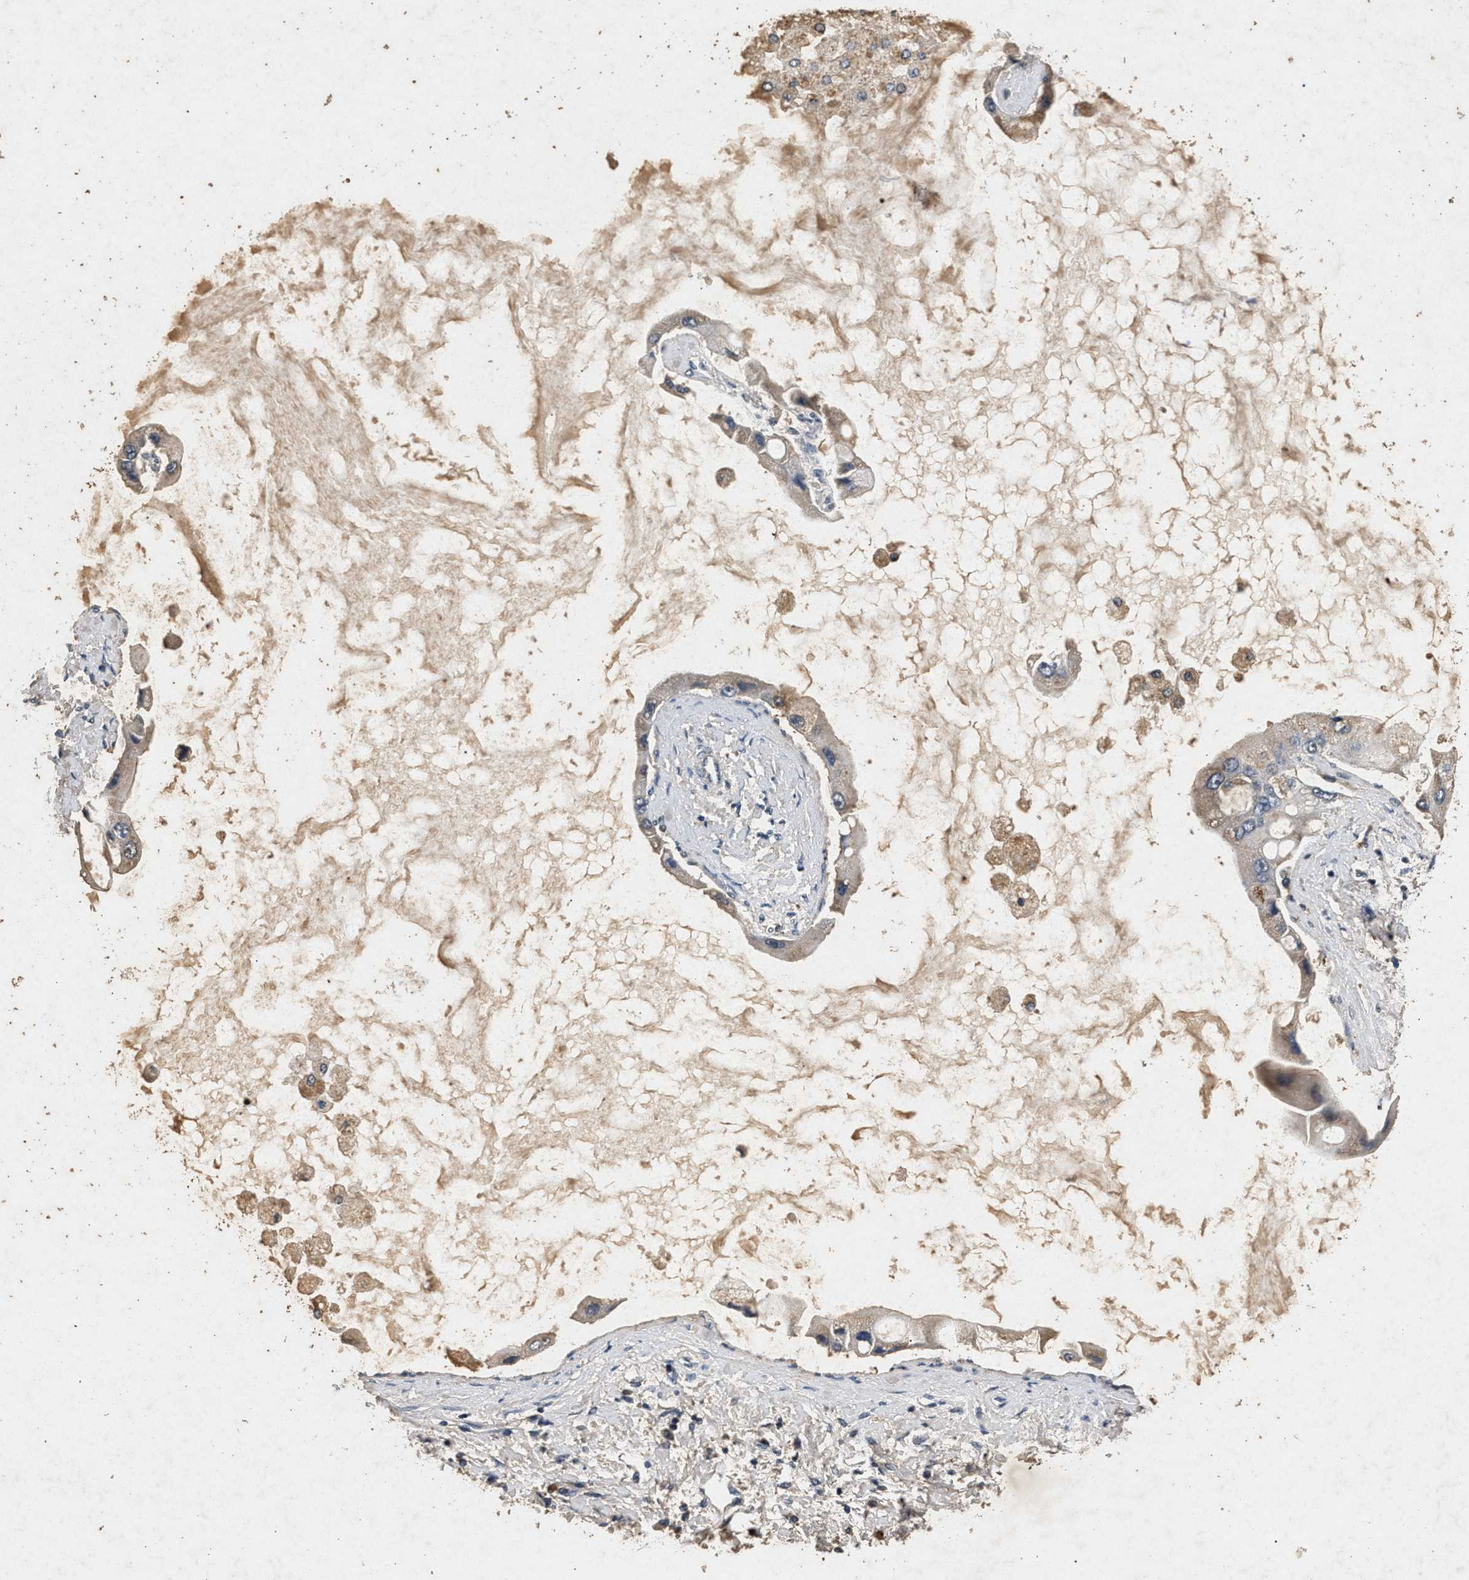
{"staining": {"intensity": "weak", "quantity": "<25%", "location": "cytoplasmic/membranous"}, "tissue": "liver cancer", "cell_type": "Tumor cells", "image_type": "cancer", "snomed": [{"axis": "morphology", "description": "Cholangiocarcinoma"}, {"axis": "topography", "description": "Liver"}], "caption": "Immunohistochemistry (IHC) micrograph of neoplastic tissue: human liver cancer (cholangiocarcinoma) stained with DAB (3,3'-diaminobenzidine) shows no significant protein expression in tumor cells.", "gene": "PPP1CC", "patient": {"sex": "male", "age": 50}}